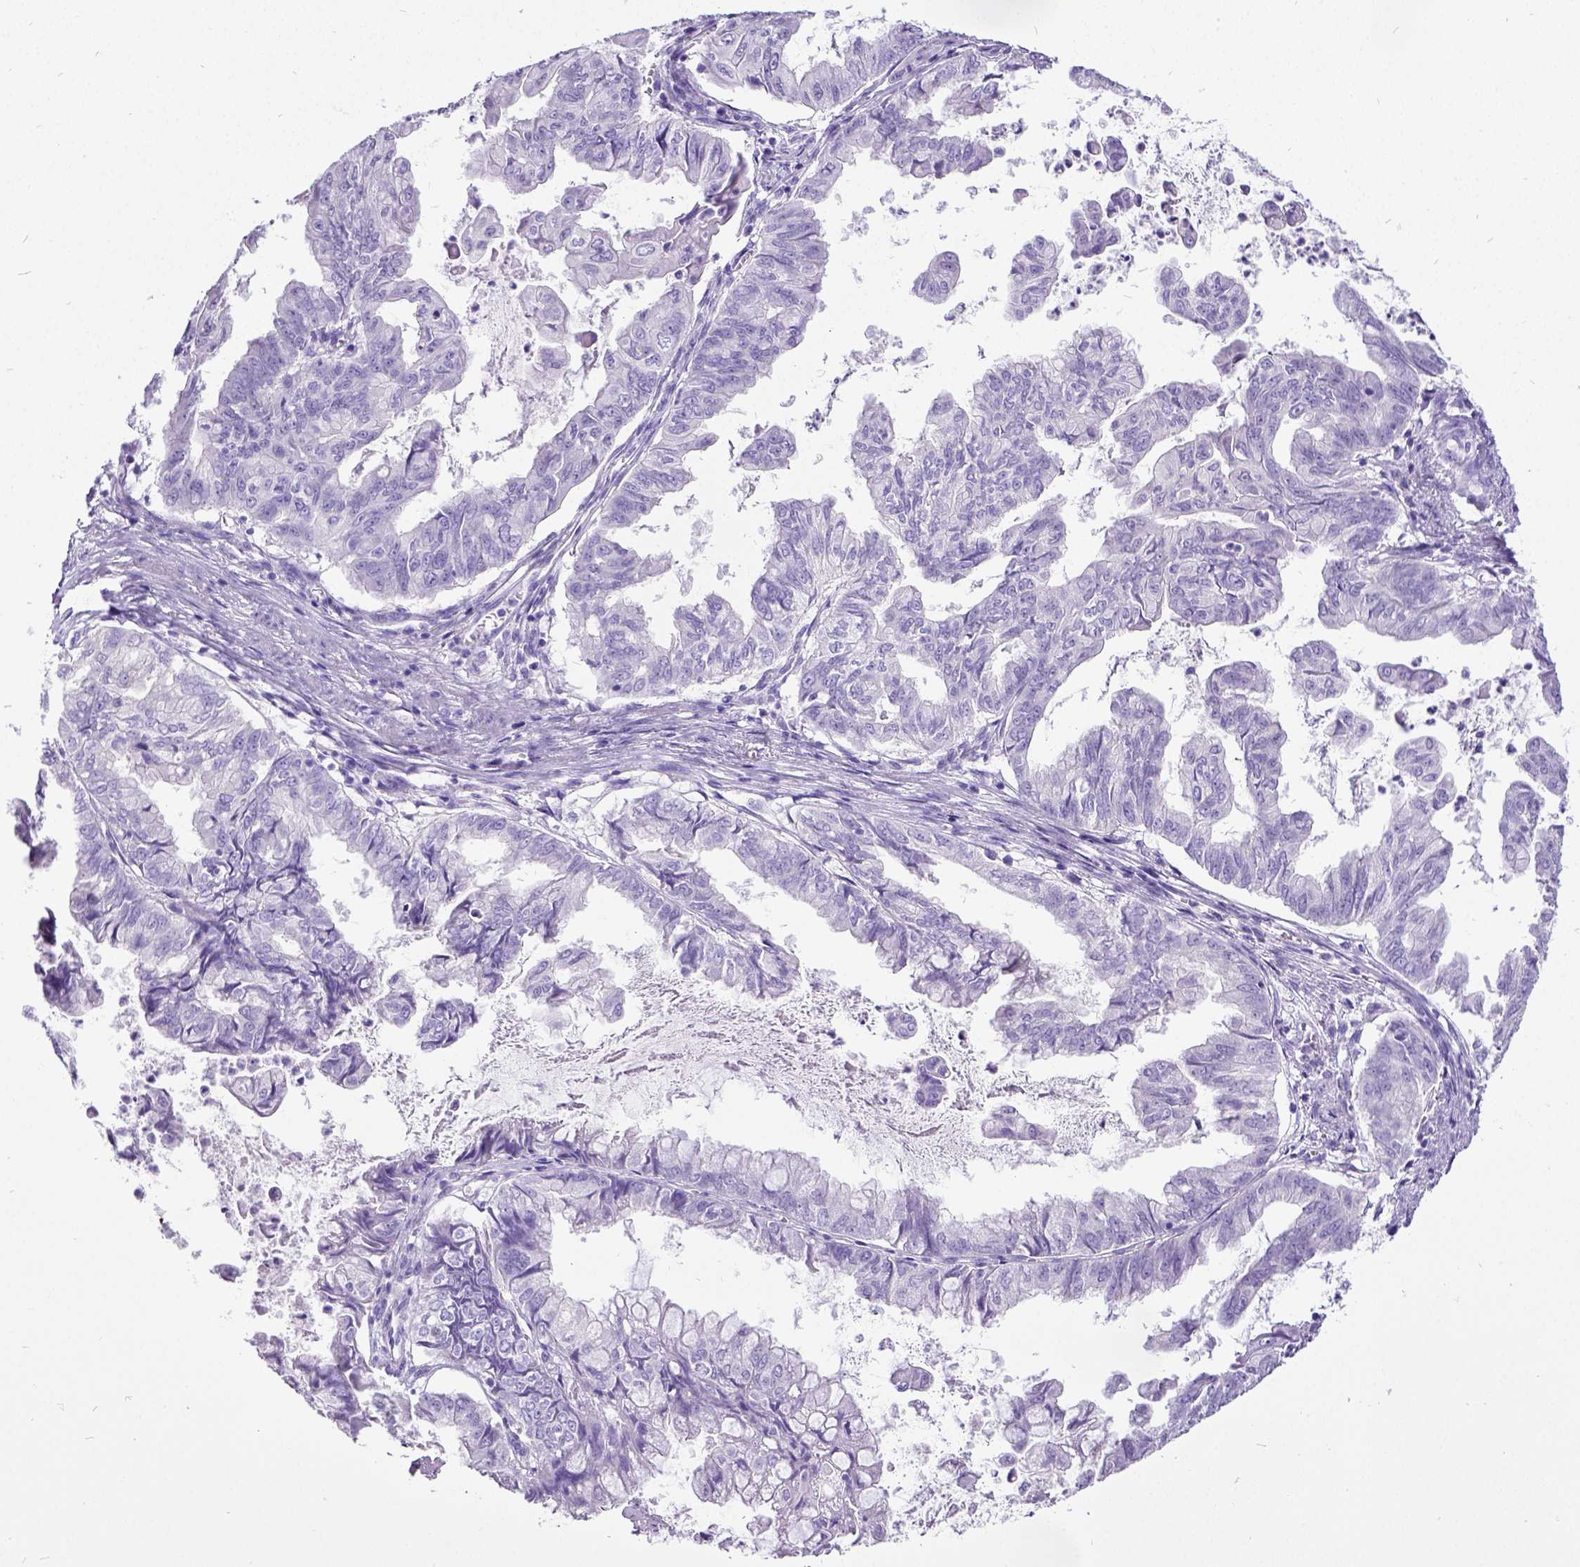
{"staining": {"intensity": "negative", "quantity": "none", "location": "none"}, "tissue": "stomach cancer", "cell_type": "Tumor cells", "image_type": "cancer", "snomed": [{"axis": "morphology", "description": "Adenocarcinoma, NOS"}, {"axis": "topography", "description": "Stomach, upper"}], "caption": "Stomach cancer was stained to show a protein in brown. There is no significant expression in tumor cells.", "gene": "SATB2", "patient": {"sex": "male", "age": 80}}